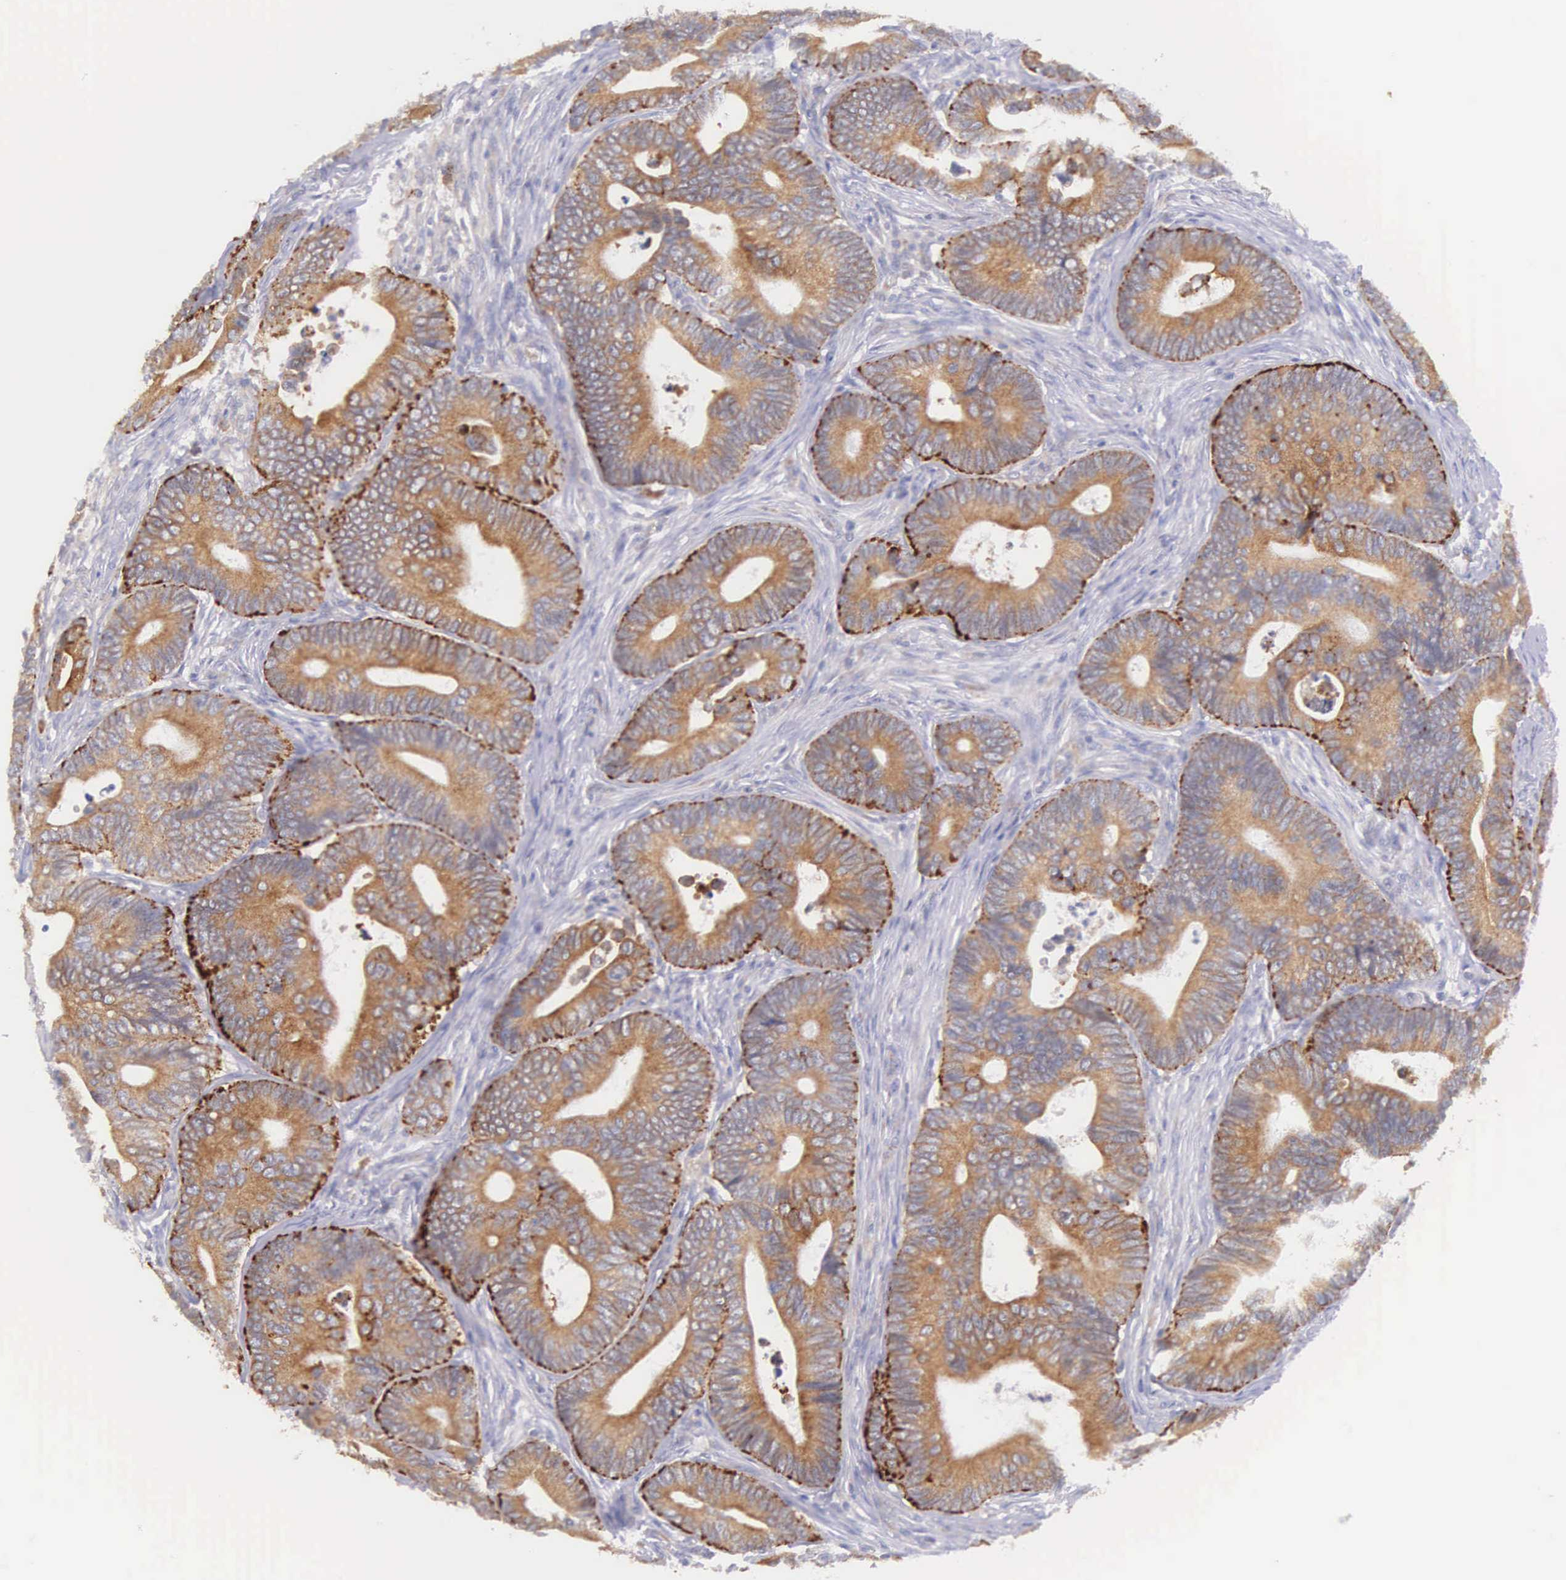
{"staining": {"intensity": "moderate", "quantity": ">75%", "location": "cytoplasmic/membranous"}, "tissue": "colorectal cancer", "cell_type": "Tumor cells", "image_type": "cancer", "snomed": [{"axis": "morphology", "description": "Adenocarcinoma, NOS"}, {"axis": "topography", "description": "Colon"}], "caption": "Human colorectal cancer (adenocarcinoma) stained for a protein (brown) demonstrates moderate cytoplasmic/membranous positive staining in approximately >75% of tumor cells.", "gene": "NSDHL", "patient": {"sex": "female", "age": 78}}